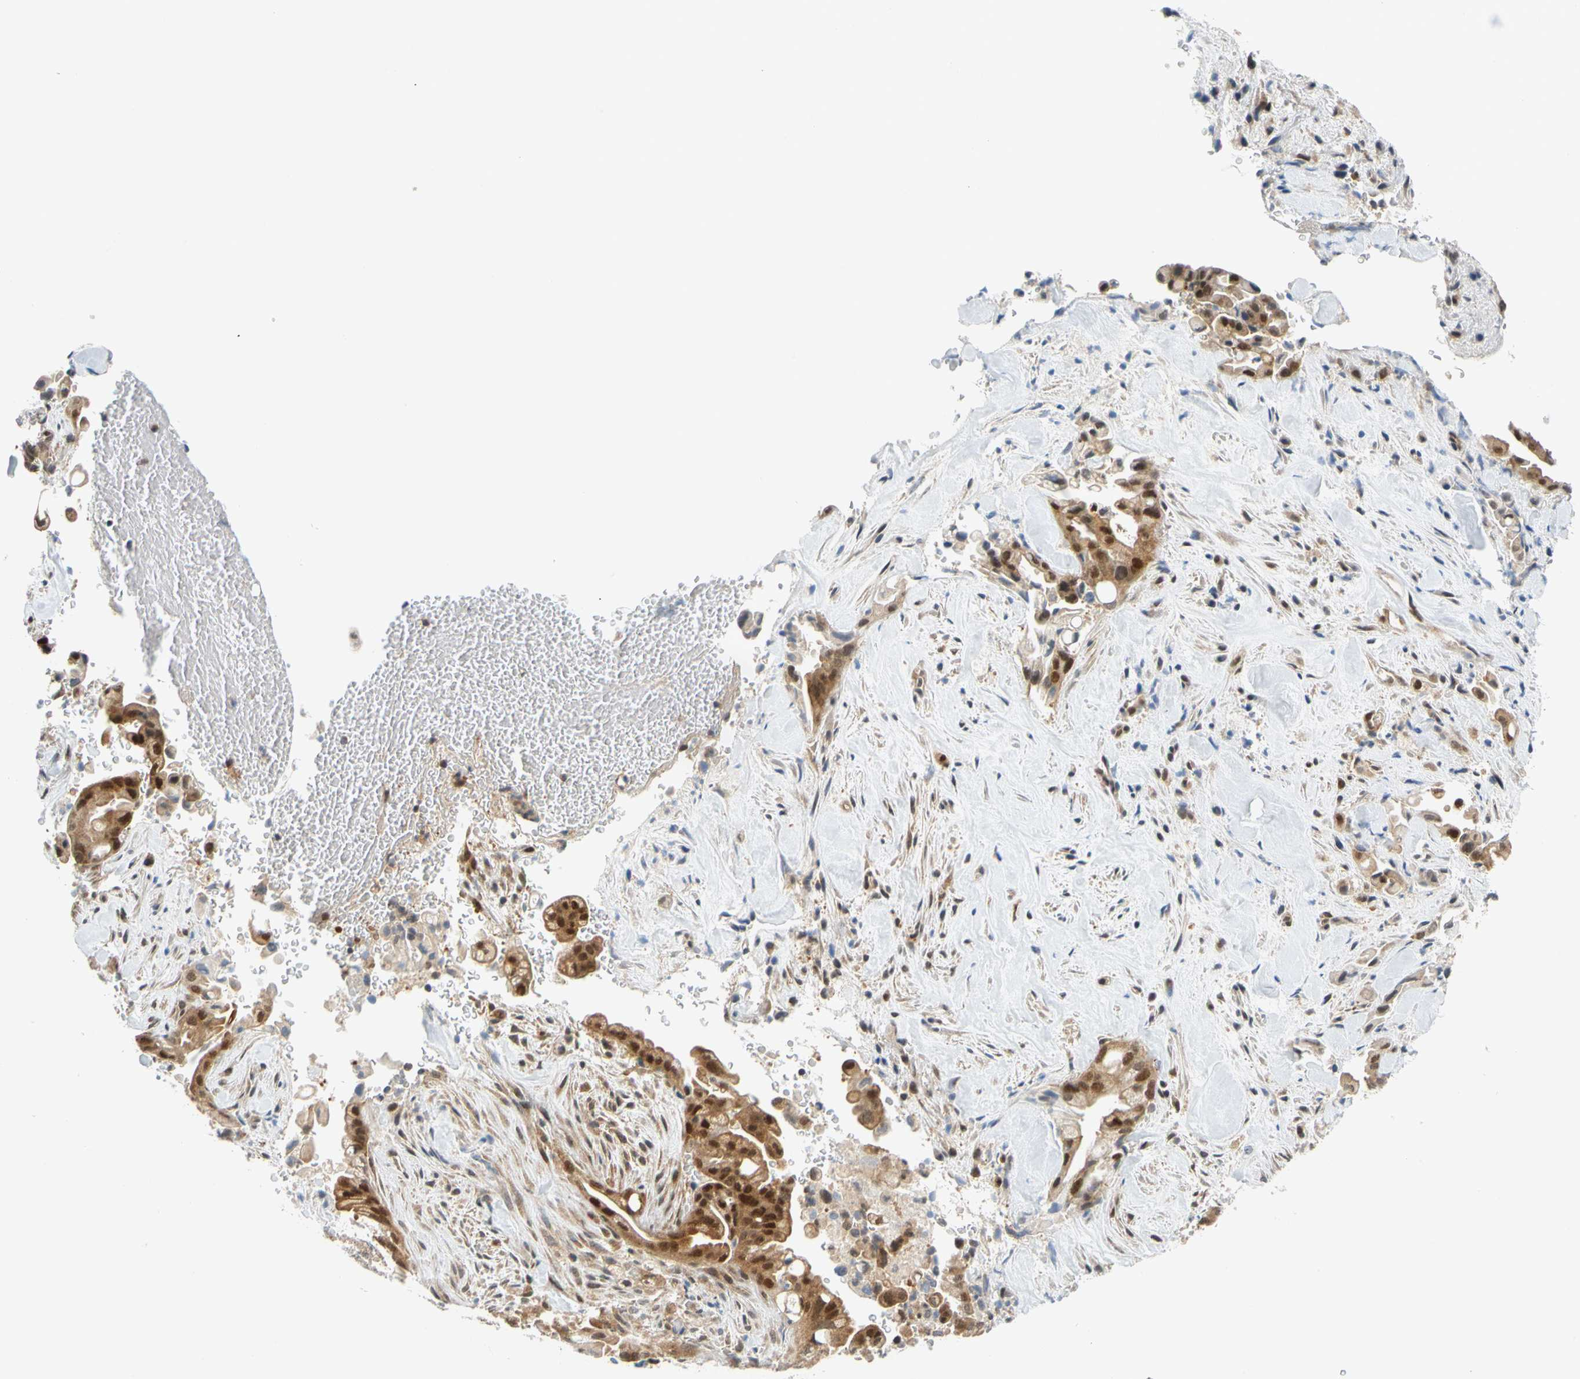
{"staining": {"intensity": "strong", "quantity": ">75%", "location": "cytoplasmic/membranous,nuclear"}, "tissue": "liver cancer", "cell_type": "Tumor cells", "image_type": "cancer", "snomed": [{"axis": "morphology", "description": "Cholangiocarcinoma"}, {"axis": "topography", "description": "Liver"}], "caption": "Tumor cells exhibit high levels of strong cytoplasmic/membranous and nuclear positivity in about >75% of cells in human cholangiocarcinoma (liver).", "gene": "MAPK9", "patient": {"sex": "female", "age": 68}}